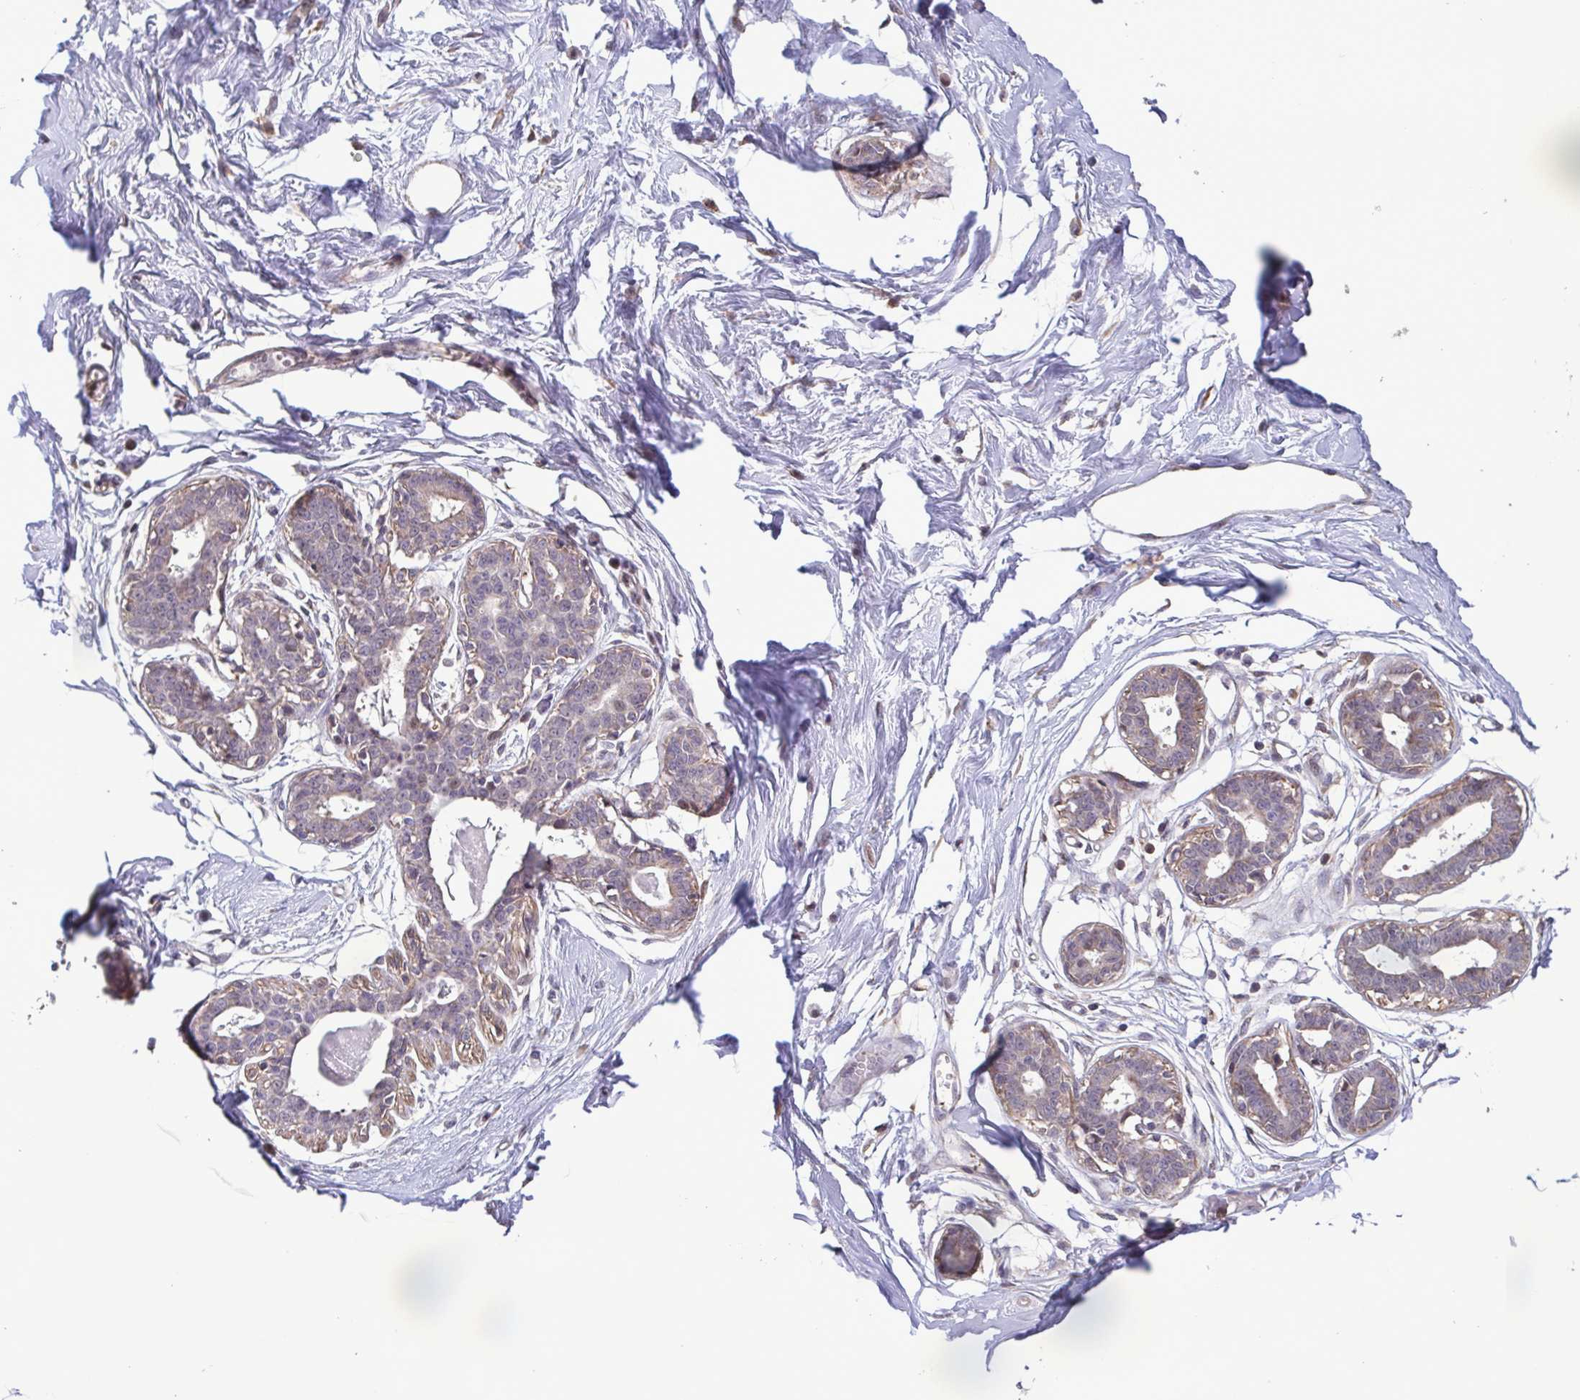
{"staining": {"intensity": "negative", "quantity": "none", "location": "none"}, "tissue": "breast", "cell_type": "Adipocytes", "image_type": "normal", "snomed": [{"axis": "morphology", "description": "Normal tissue, NOS"}, {"axis": "topography", "description": "Breast"}], "caption": "The immunohistochemistry micrograph has no significant positivity in adipocytes of breast.", "gene": "ZNF200", "patient": {"sex": "female", "age": 45}}